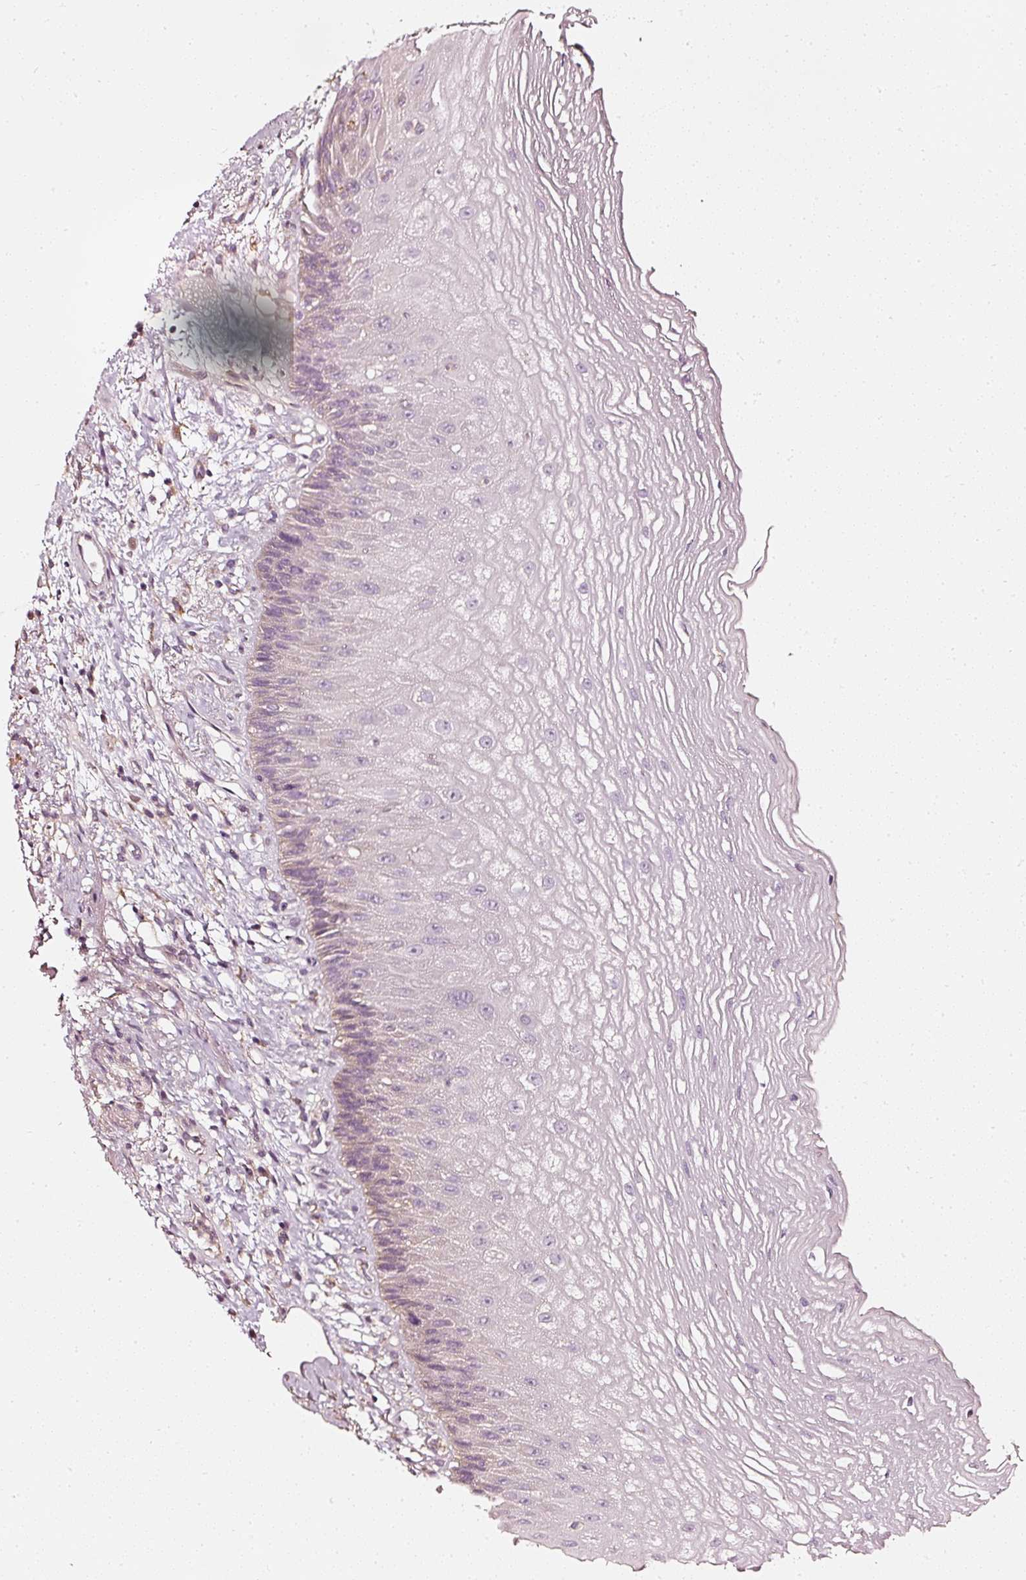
{"staining": {"intensity": "negative", "quantity": "none", "location": "none"}, "tissue": "esophagus", "cell_type": "Squamous epithelial cells", "image_type": "normal", "snomed": [{"axis": "morphology", "description": "Normal tissue, NOS"}, {"axis": "topography", "description": "Esophagus"}], "caption": "Esophagus was stained to show a protein in brown. There is no significant positivity in squamous epithelial cells. (Immunohistochemistry (ihc), brightfield microscopy, high magnification).", "gene": "CNP", "patient": {"sex": "male", "age": 60}}